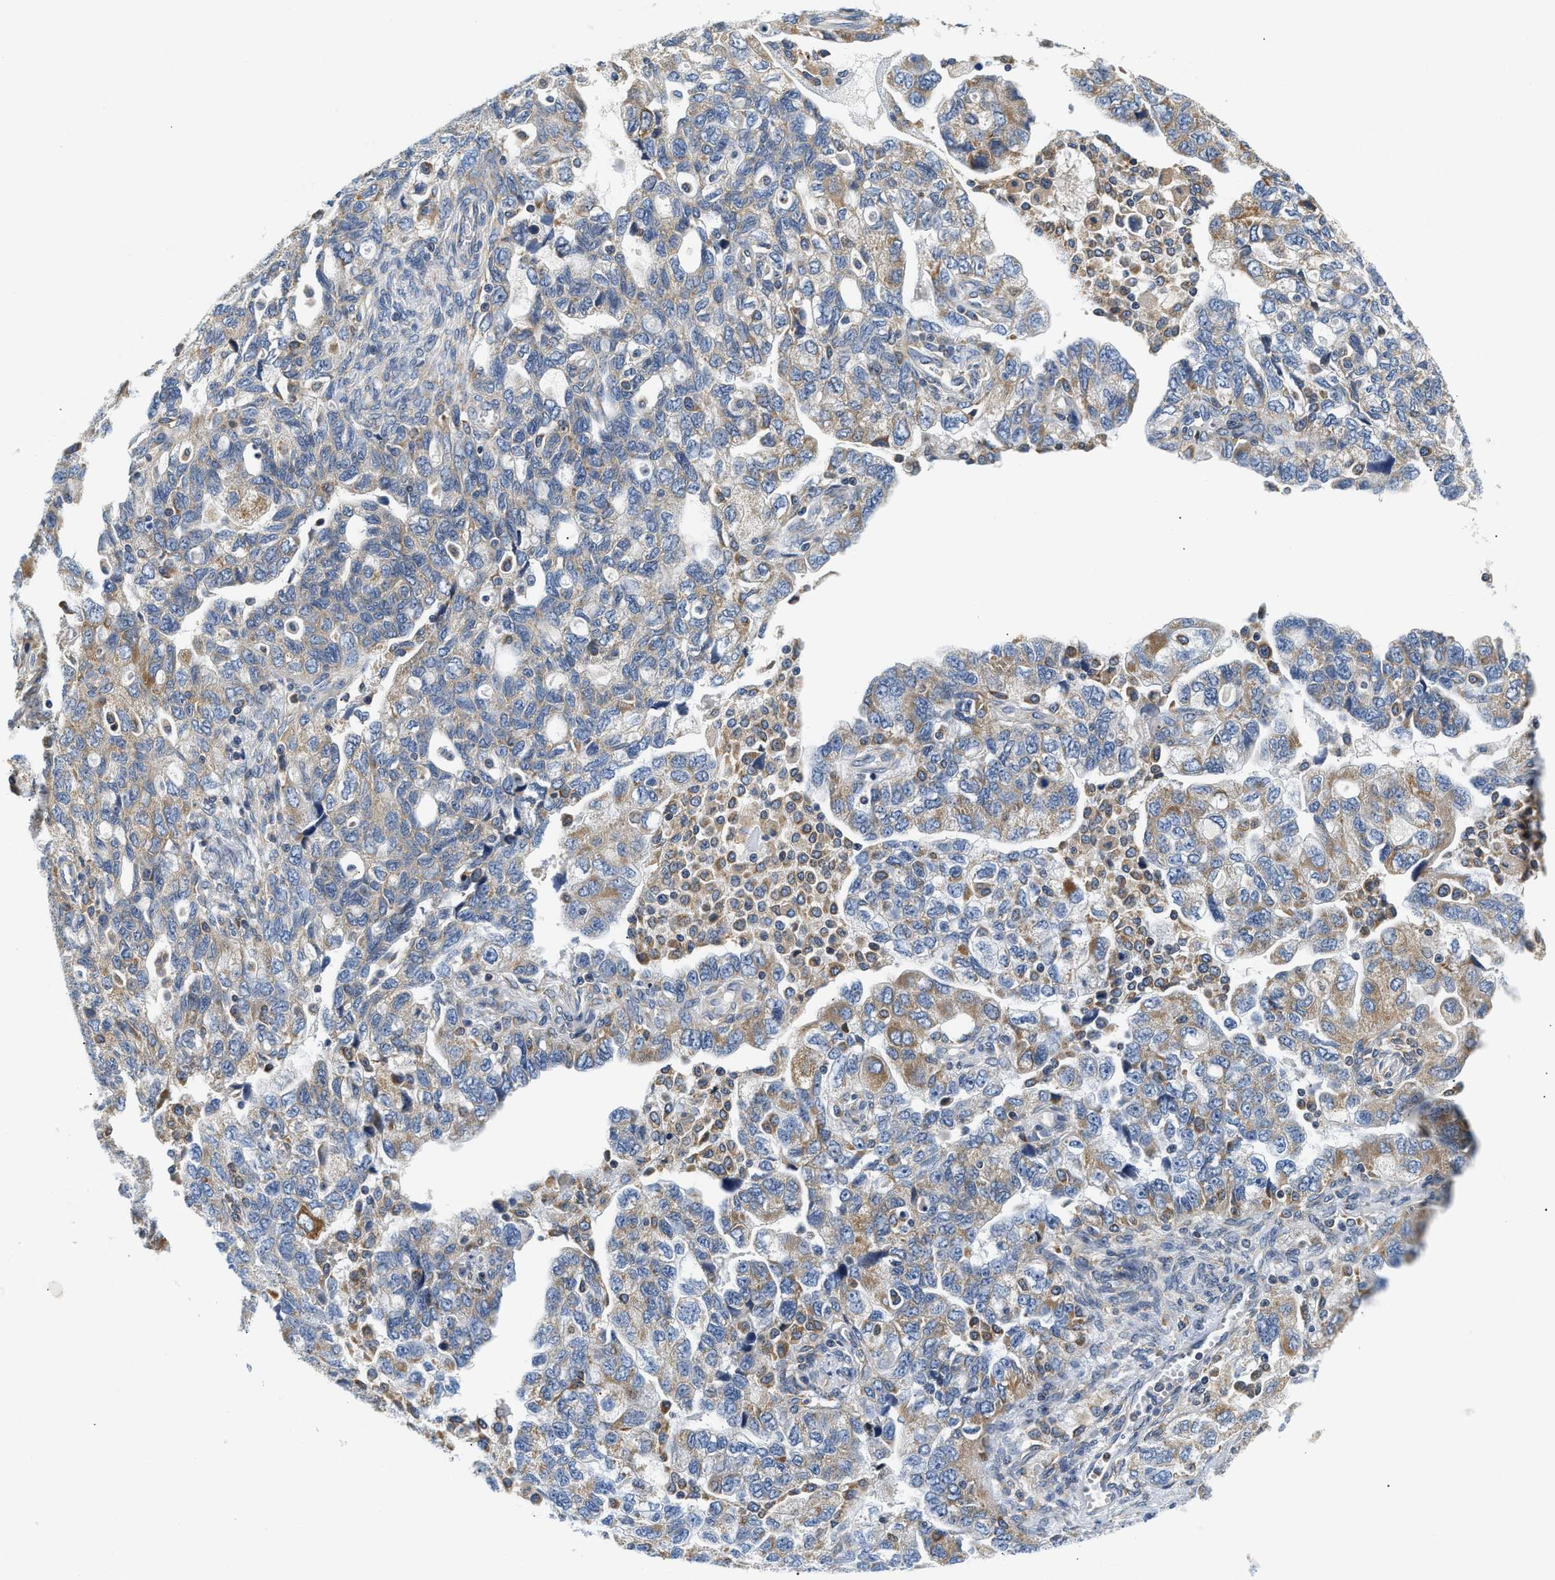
{"staining": {"intensity": "moderate", "quantity": "25%-75%", "location": "cytoplasmic/membranous"}, "tissue": "ovarian cancer", "cell_type": "Tumor cells", "image_type": "cancer", "snomed": [{"axis": "morphology", "description": "Carcinoma, NOS"}, {"axis": "morphology", "description": "Cystadenocarcinoma, serous, NOS"}, {"axis": "topography", "description": "Ovary"}], "caption": "Moderate cytoplasmic/membranous expression for a protein is present in about 25%-75% of tumor cells of ovarian cancer using immunohistochemistry.", "gene": "HDHD3", "patient": {"sex": "female", "age": 69}}